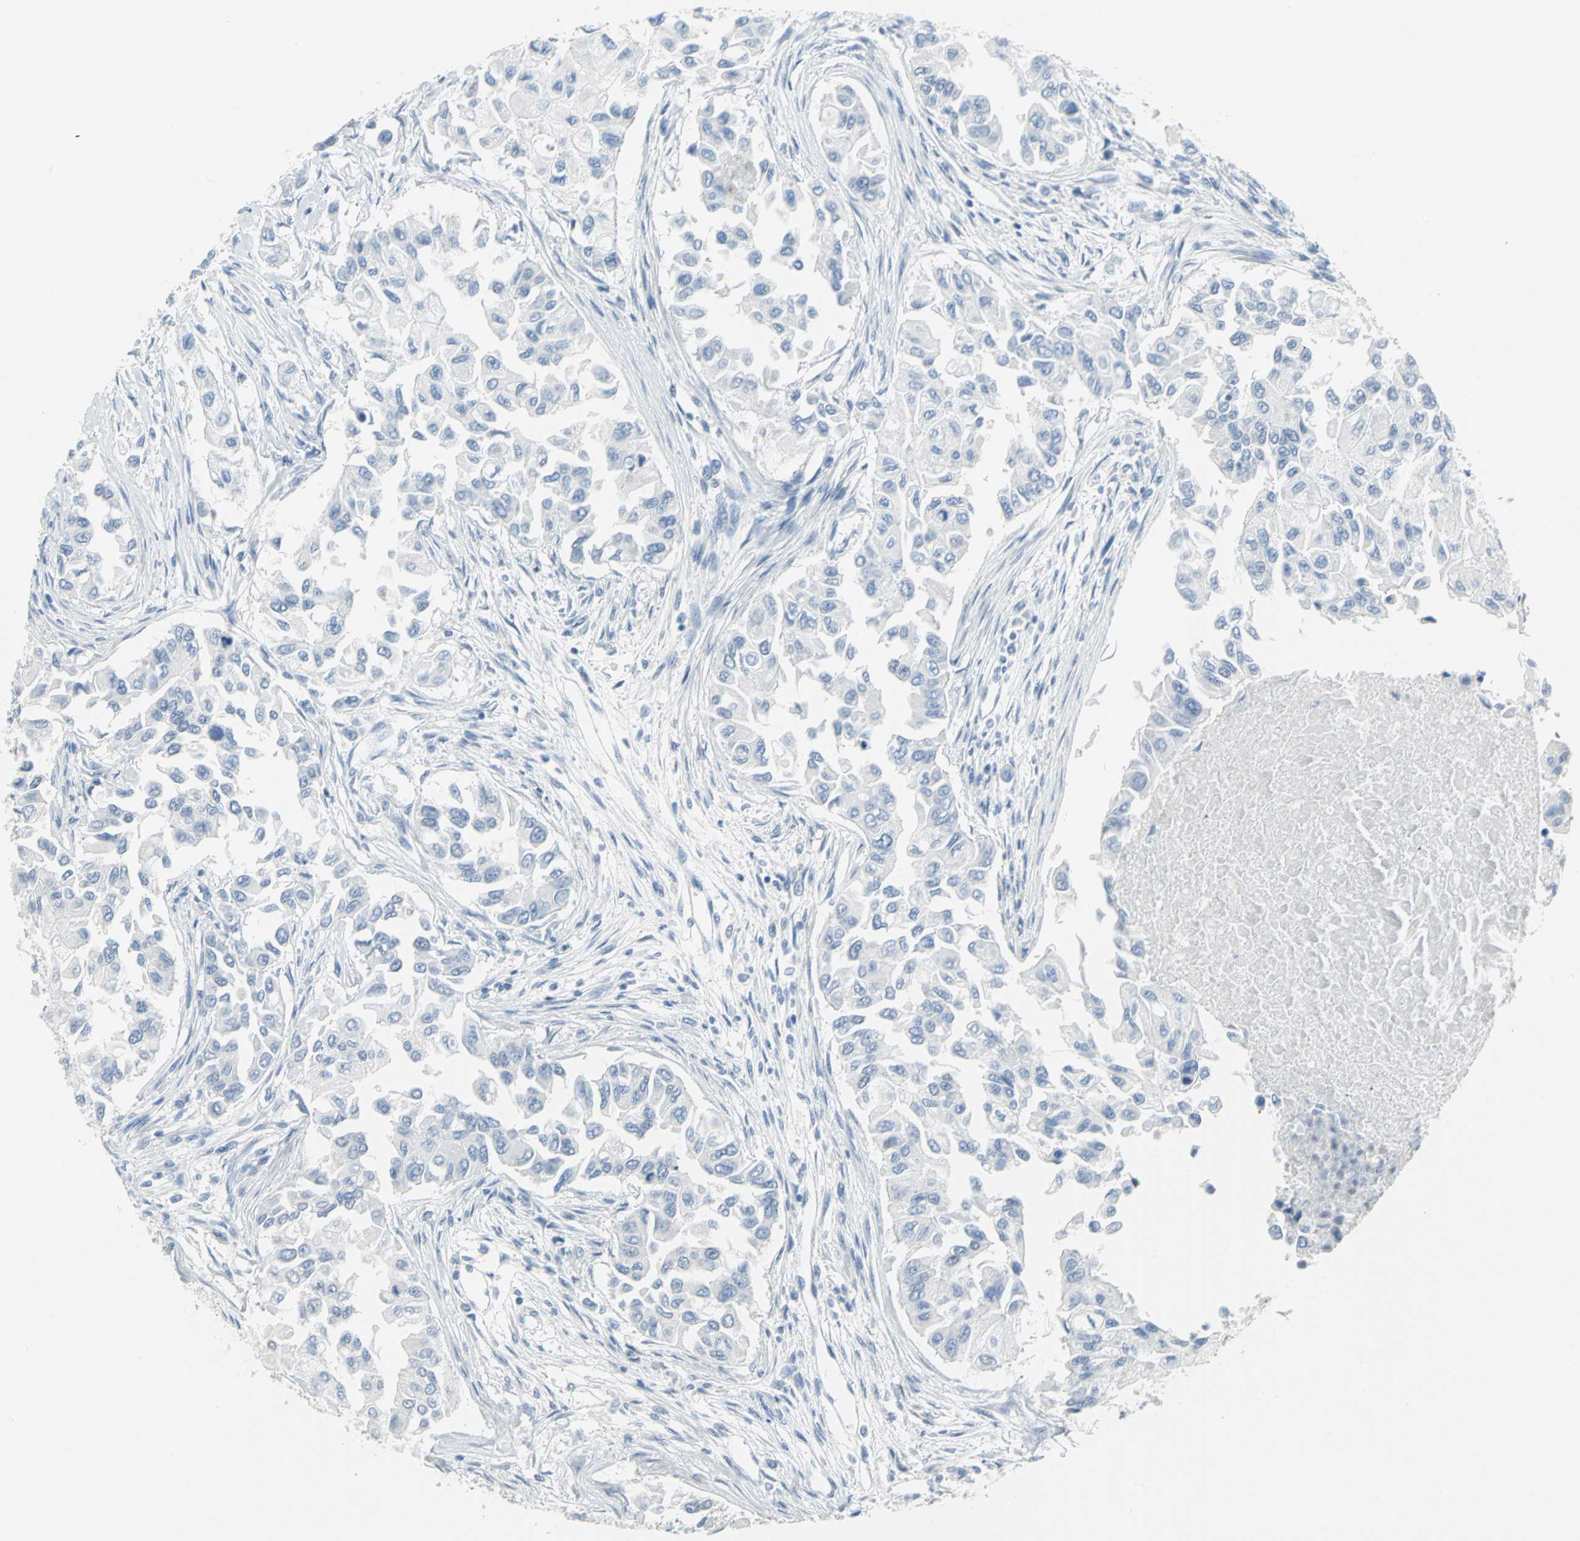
{"staining": {"intensity": "negative", "quantity": "none", "location": "none"}, "tissue": "breast cancer", "cell_type": "Tumor cells", "image_type": "cancer", "snomed": [{"axis": "morphology", "description": "Normal tissue, NOS"}, {"axis": "morphology", "description": "Duct carcinoma"}, {"axis": "topography", "description": "Breast"}], "caption": "DAB immunohistochemical staining of breast infiltrating ductal carcinoma displays no significant staining in tumor cells. (DAB immunohistochemistry (IHC) with hematoxylin counter stain).", "gene": "MCM3", "patient": {"sex": "female", "age": 49}}